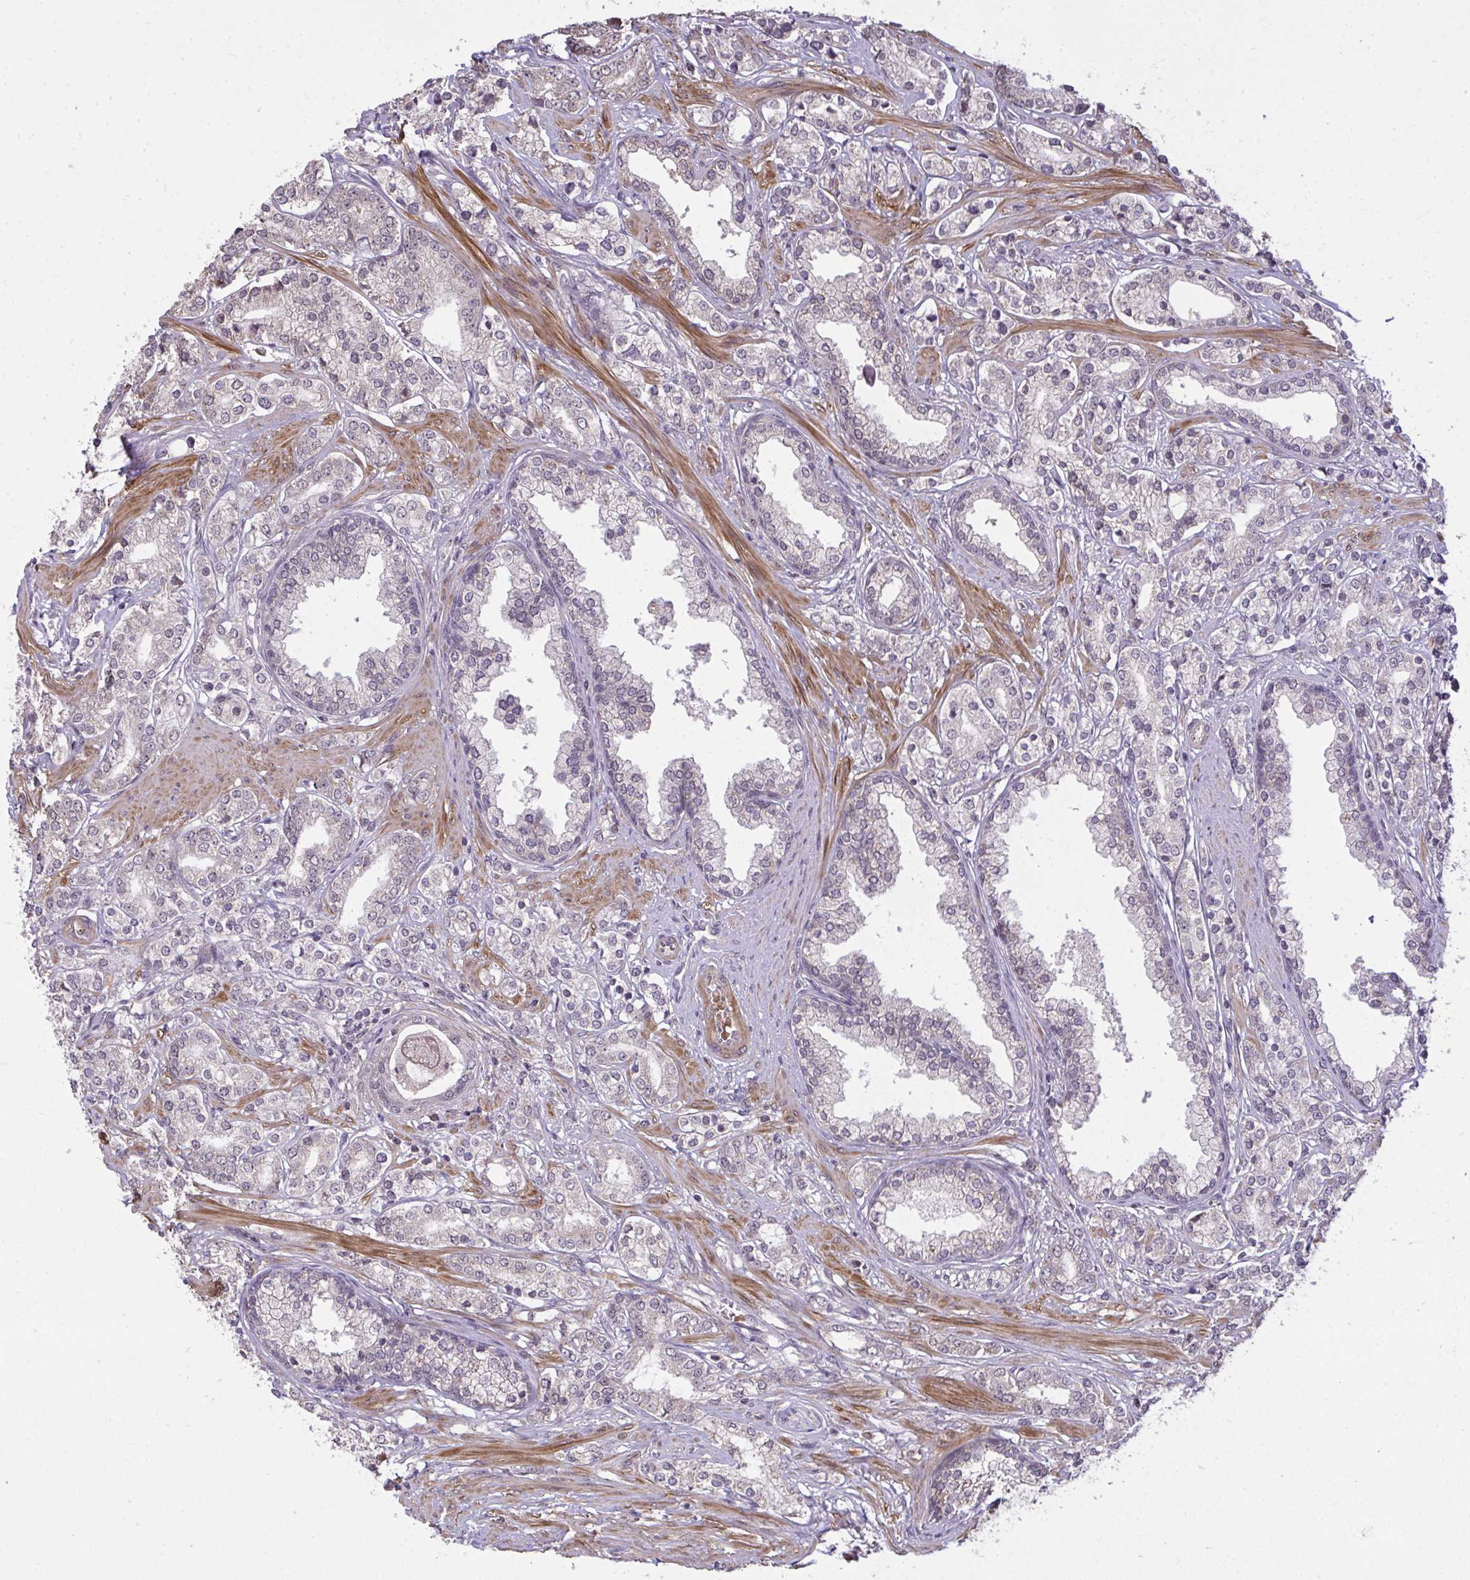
{"staining": {"intensity": "moderate", "quantity": "25%-75%", "location": "cytoplasmic/membranous,nuclear"}, "tissue": "prostate cancer", "cell_type": "Tumor cells", "image_type": "cancer", "snomed": [{"axis": "morphology", "description": "Adenocarcinoma, High grade"}, {"axis": "topography", "description": "Prostate"}], "caption": "Prostate cancer (adenocarcinoma (high-grade)) tissue displays moderate cytoplasmic/membranous and nuclear staining in about 25%-75% of tumor cells, visualized by immunohistochemistry.", "gene": "ZSCAN9", "patient": {"sex": "male", "age": 58}}